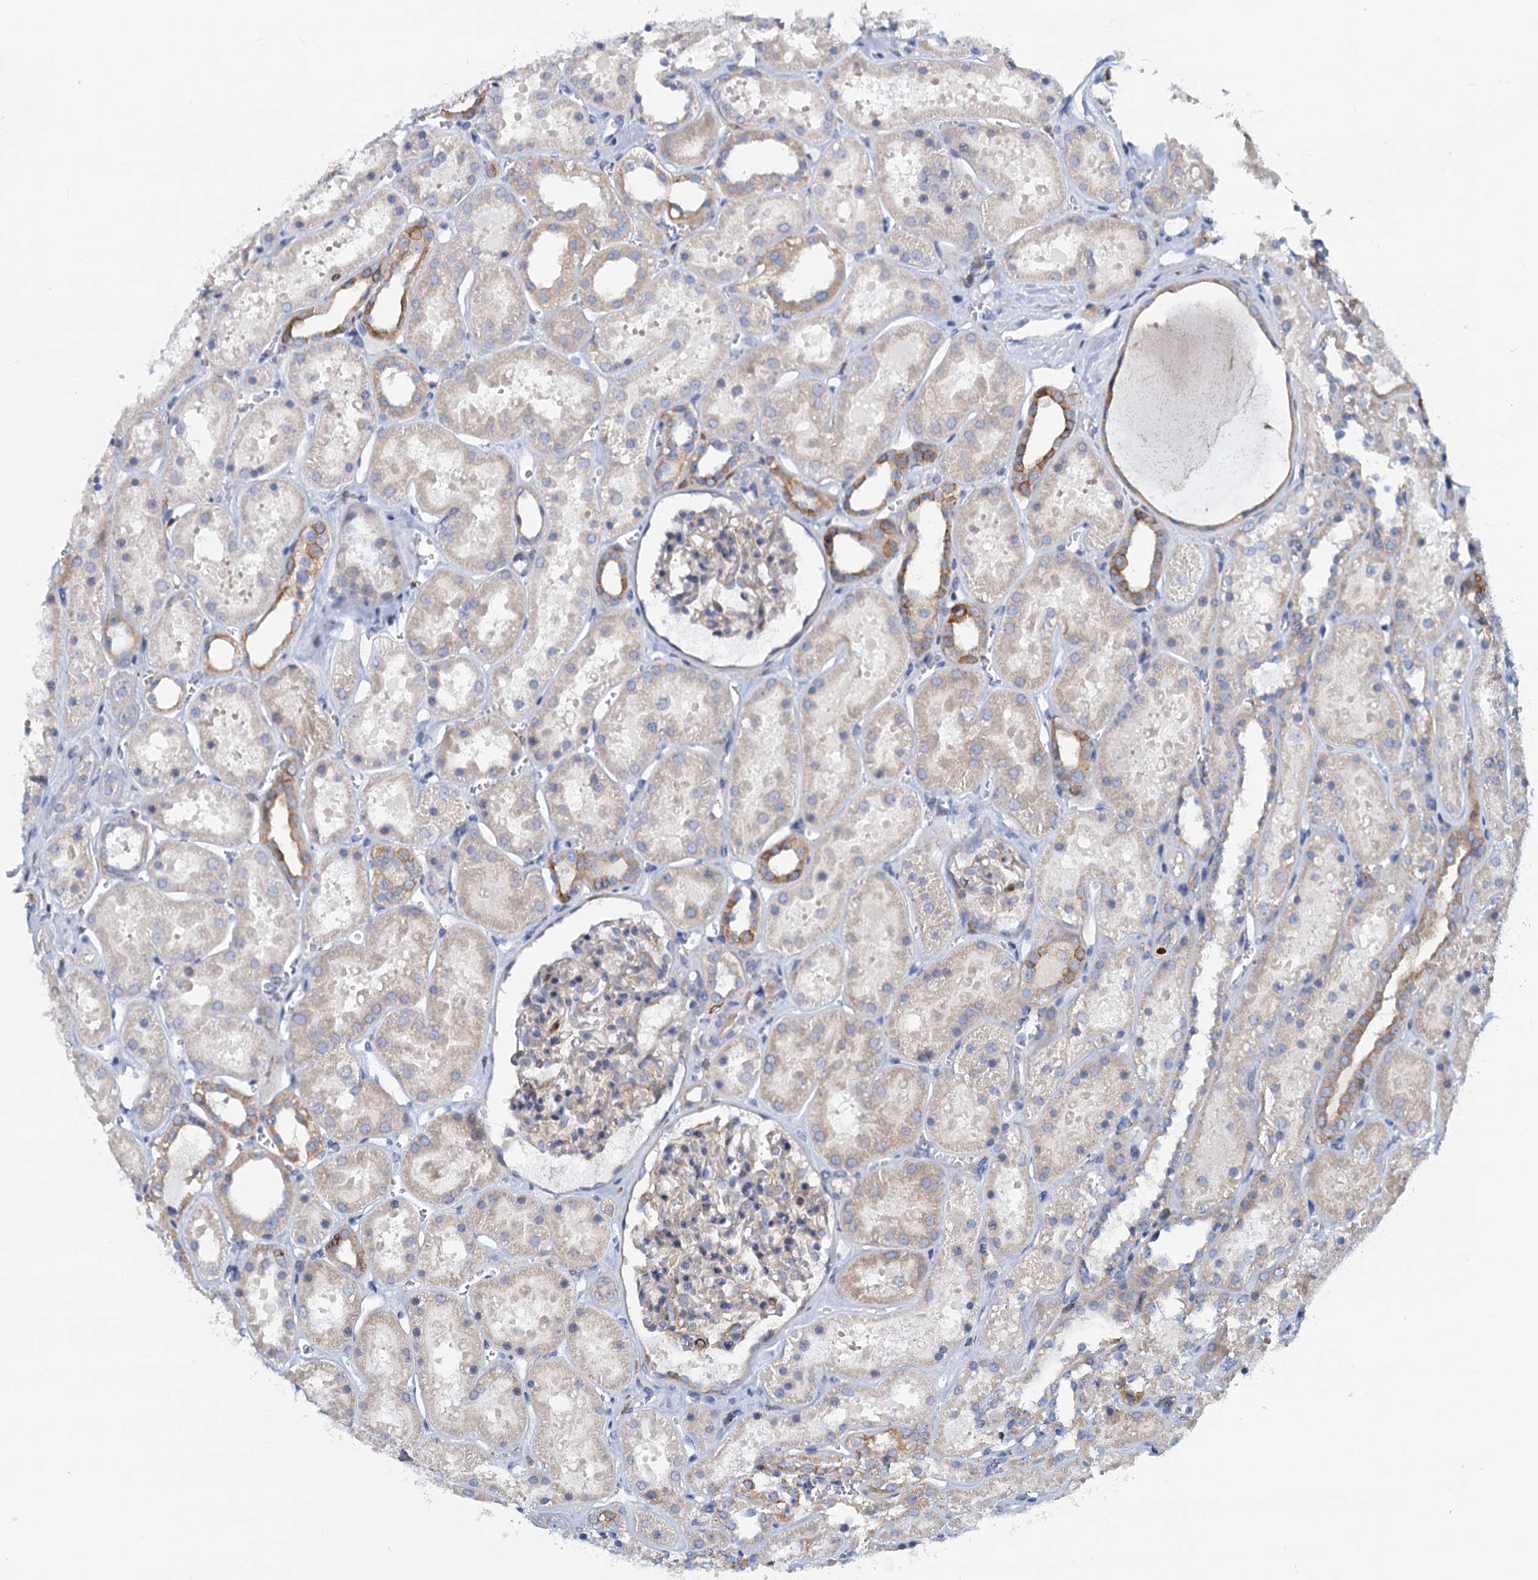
{"staining": {"intensity": "weak", "quantity": "<25%", "location": "cytoplasmic/membranous"}, "tissue": "kidney", "cell_type": "Cells in glomeruli", "image_type": "normal", "snomed": [{"axis": "morphology", "description": "Normal tissue, NOS"}, {"axis": "topography", "description": "Kidney"}], "caption": "Immunohistochemical staining of benign kidney displays no significant expression in cells in glomeruli.", "gene": "LRCH4", "patient": {"sex": "female", "age": 41}}